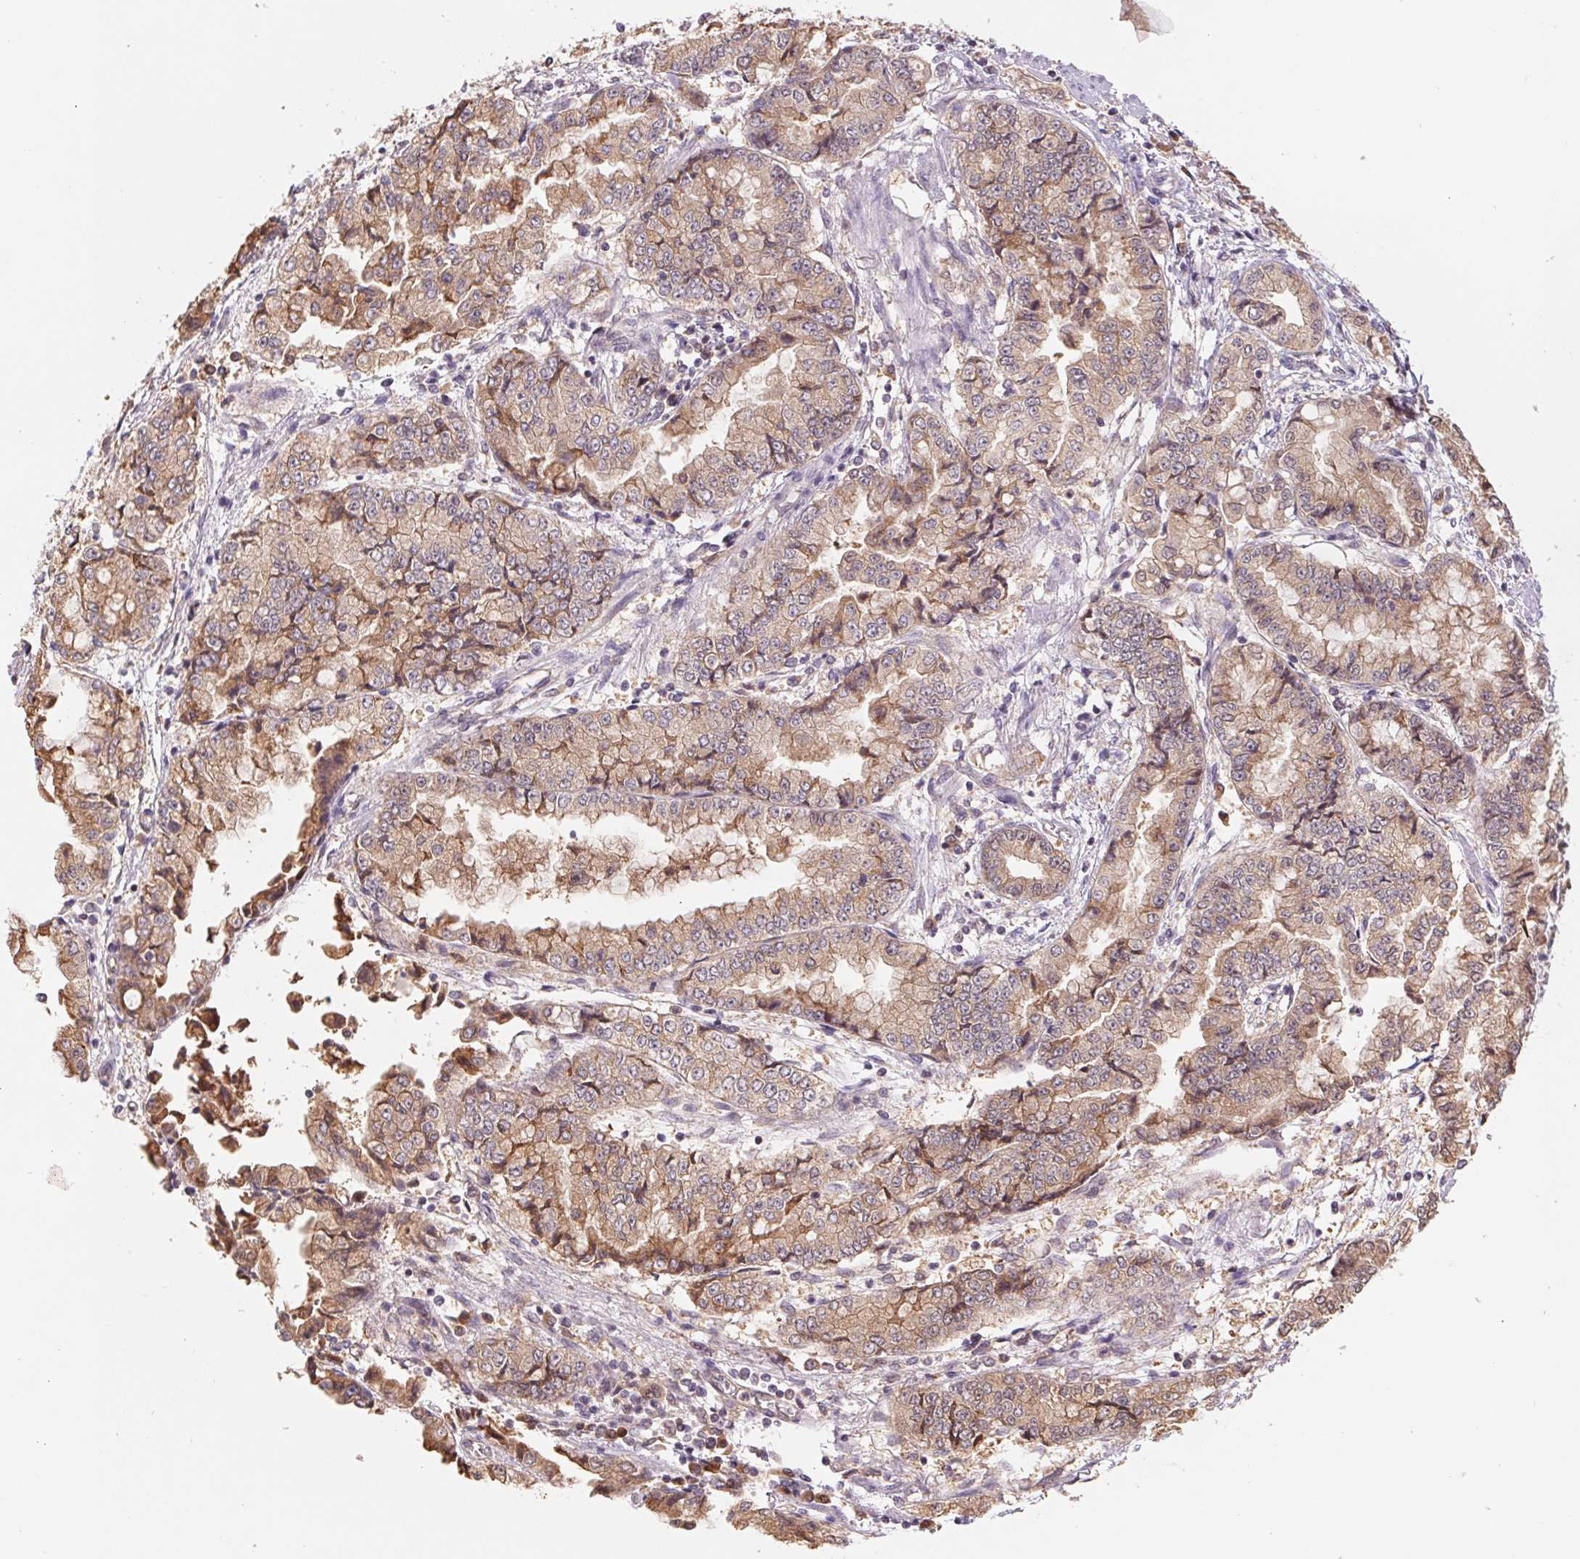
{"staining": {"intensity": "weak", "quantity": ">75%", "location": "cytoplasmic/membranous"}, "tissue": "stomach cancer", "cell_type": "Tumor cells", "image_type": "cancer", "snomed": [{"axis": "morphology", "description": "Adenocarcinoma, NOS"}, {"axis": "topography", "description": "Stomach, upper"}], "caption": "About >75% of tumor cells in human adenocarcinoma (stomach) show weak cytoplasmic/membranous protein positivity as visualized by brown immunohistochemical staining.", "gene": "RRM1", "patient": {"sex": "female", "age": 74}}